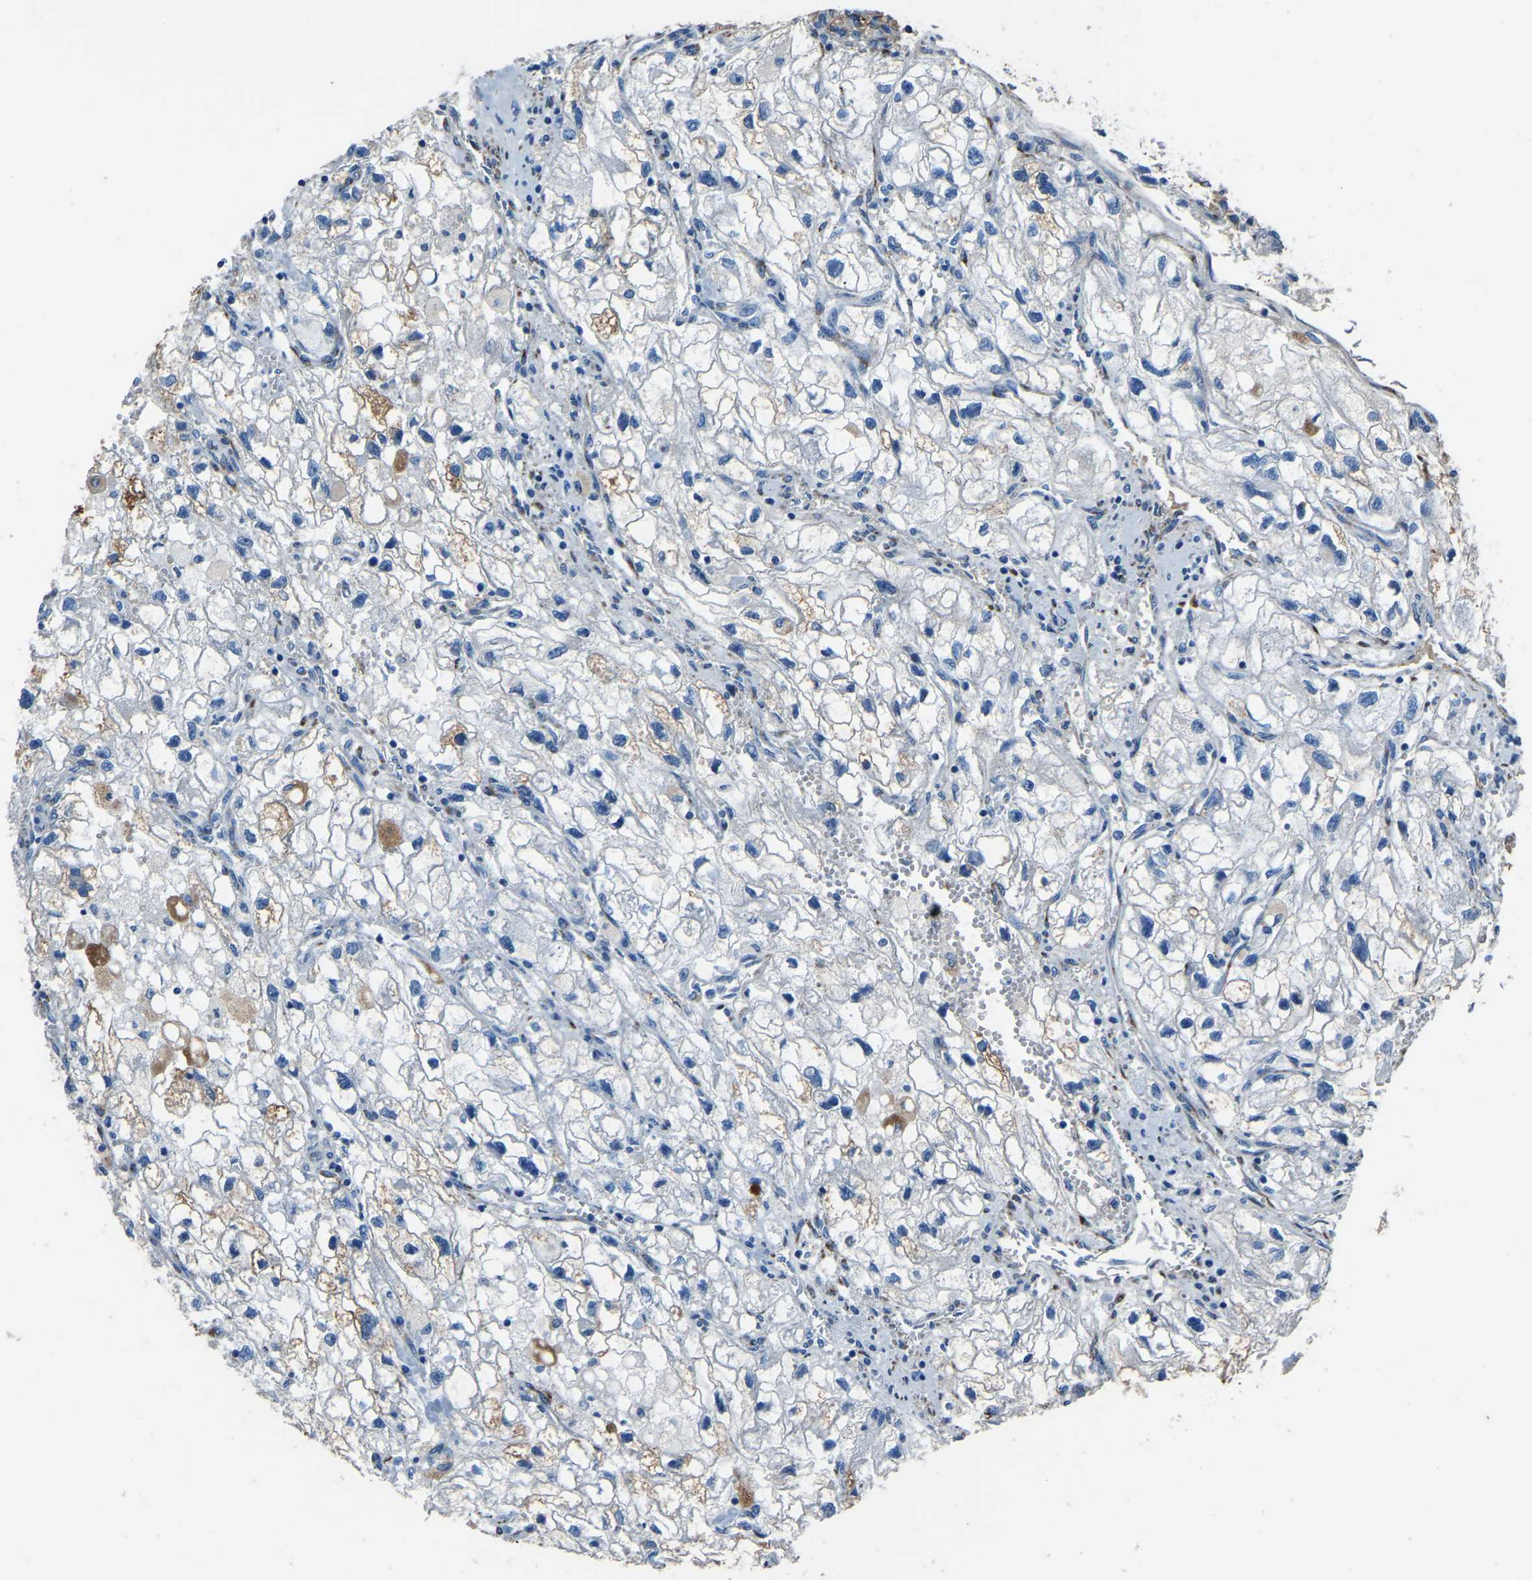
{"staining": {"intensity": "negative", "quantity": "none", "location": "none"}, "tissue": "renal cancer", "cell_type": "Tumor cells", "image_type": "cancer", "snomed": [{"axis": "morphology", "description": "Adenocarcinoma, NOS"}, {"axis": "topography", "description": "Kidney"}], "caption": "DAB immunohistochemical staining of adenocarcinoma (renal) displays no significant staining in tumor cells. Nuclei are stained in blue.", "gene": "COL3A1", "patient": {"sex": "female", "age": 70}}